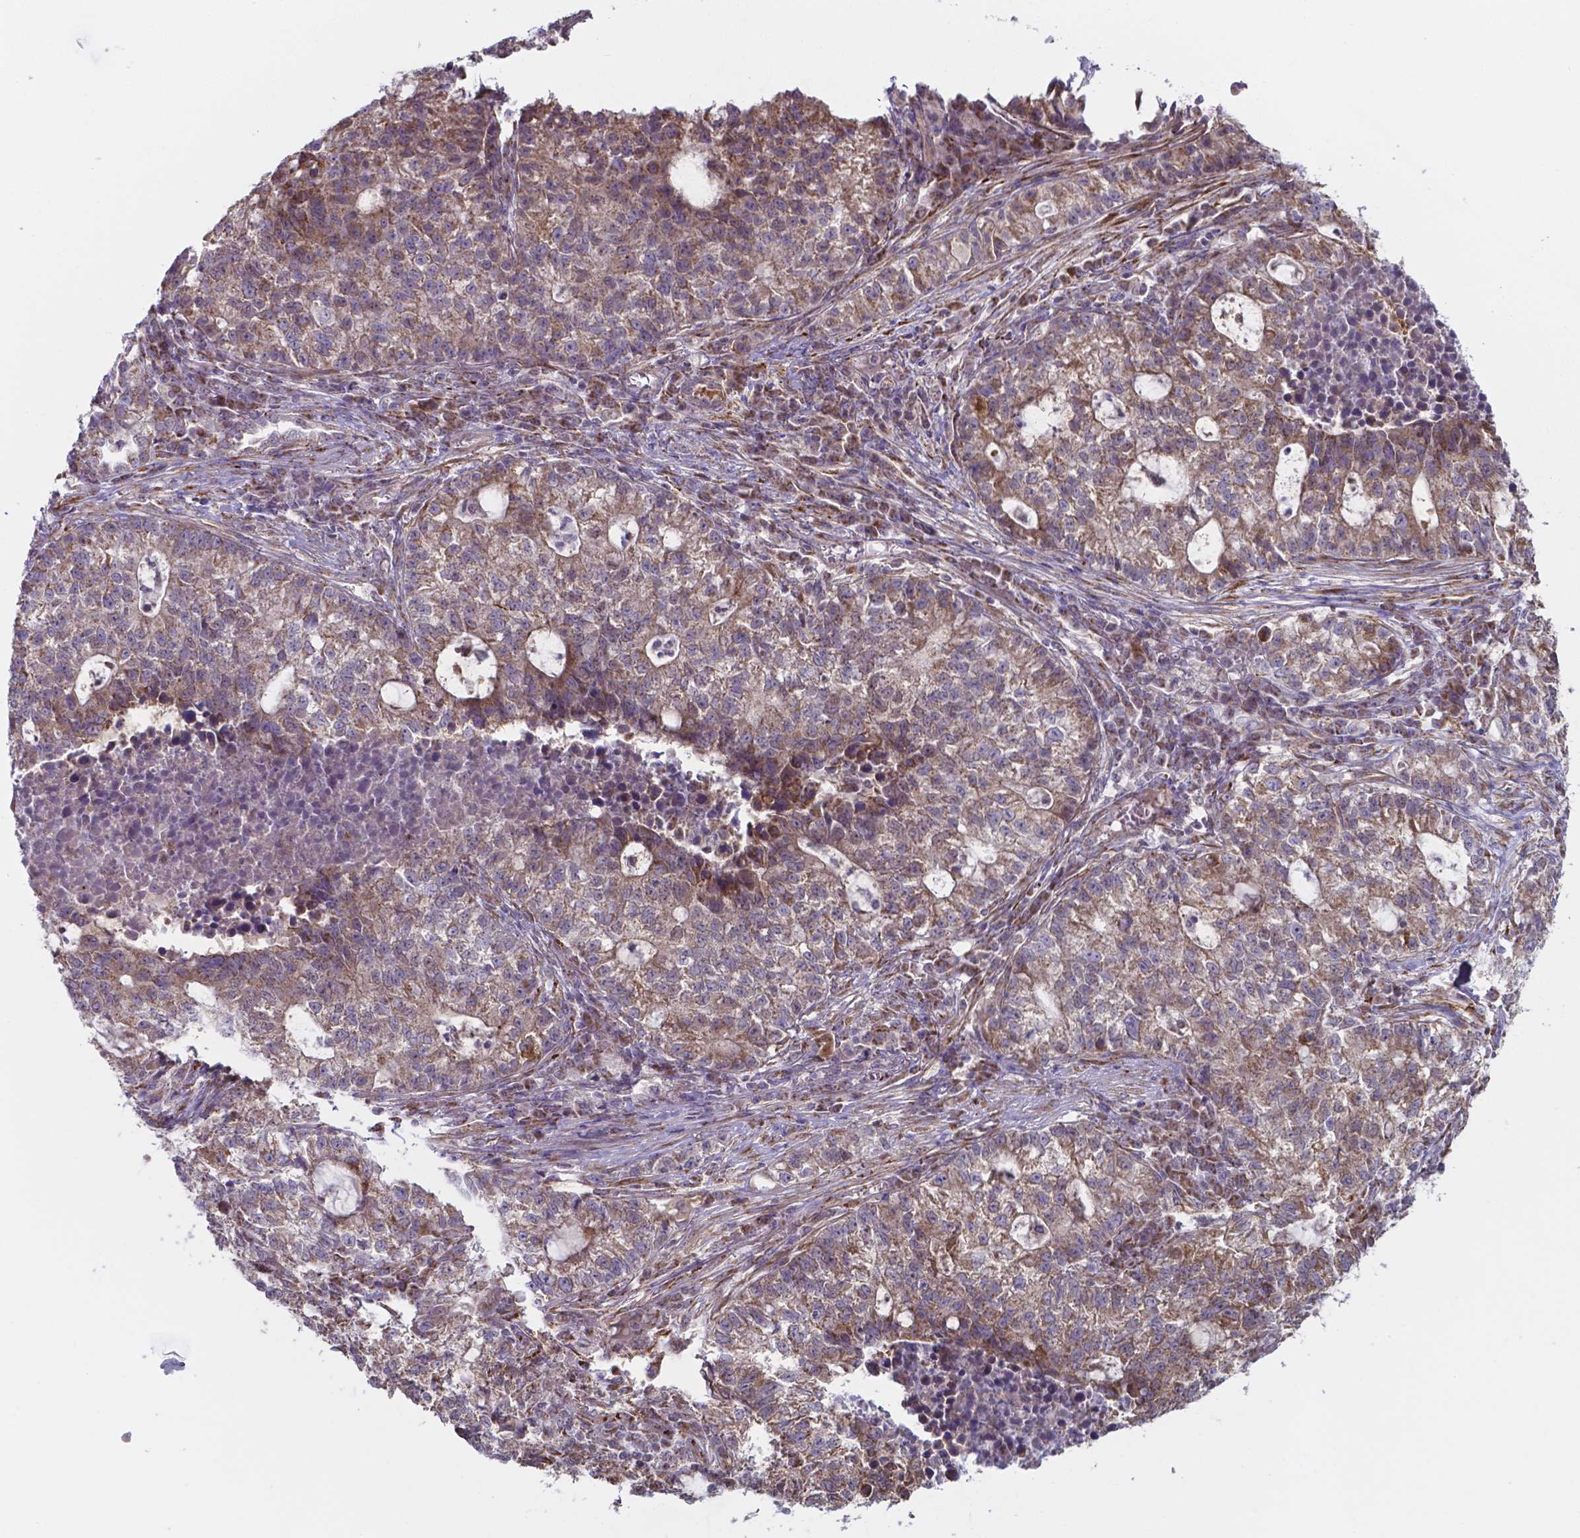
{"staining": {"intensity": "moderate", "quantity": "25%-75%", "location": "cytoplasmic/membranous"}, "tissue": "lung cancer", "cell_type": "Tumor cells", "image_type": "cancer", "snomed": [{"axis": "morphology", "description": "Adenocarcinoma, NOS"}, {"axis": "topography", "description": "Lung"}], "caption": "Immunohistochemistry histopathology image of neoplastic tissue: human lung cancer stained using immunohistochemistry reveals medium levels of moderate protein expression localized specifically in the cytoplasmic/membranous of tumor cells, appearing as a cytoplasmic/membranous brown color.", "gene": "FAM114A1", "patient": {"sex": "male", "age": 57}}